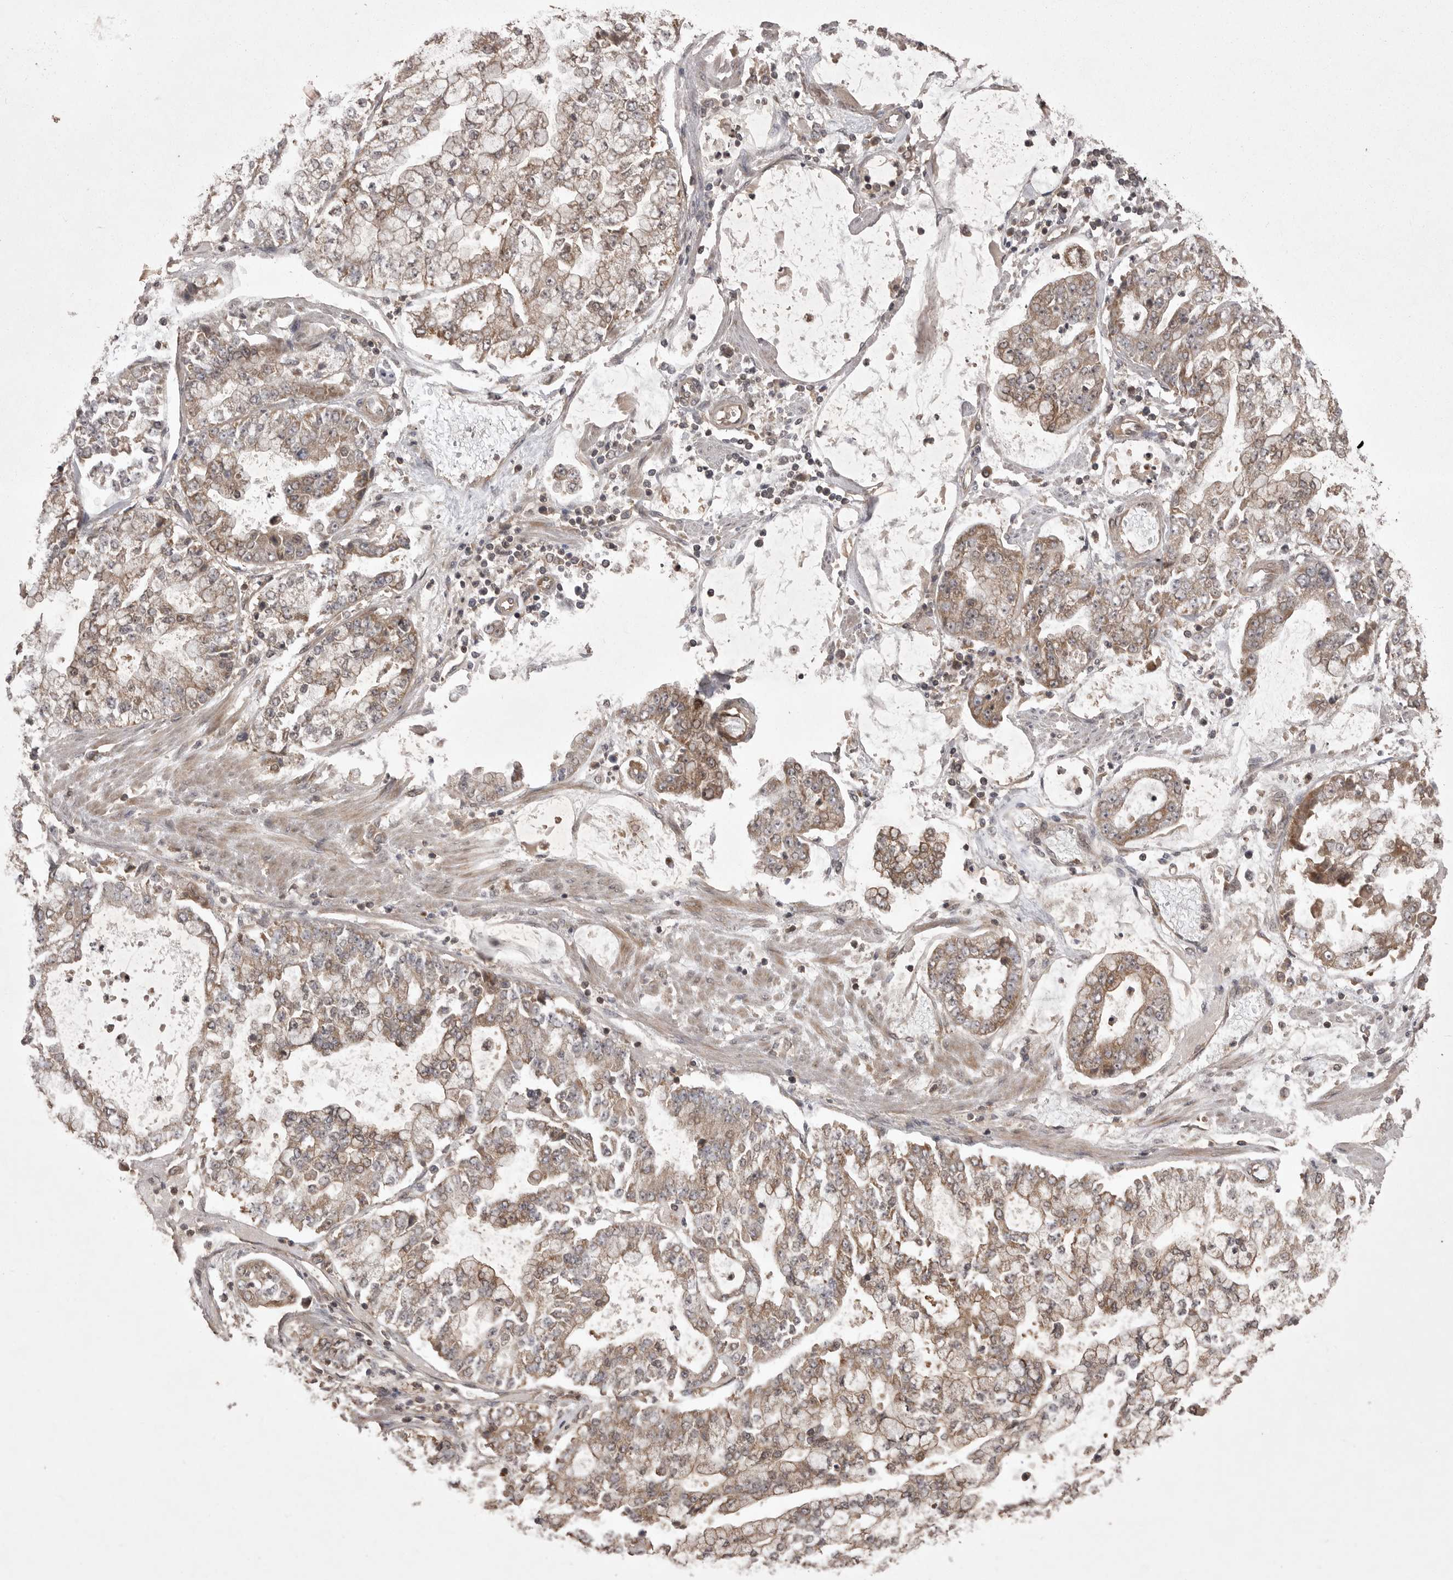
{"staining": {"intensity": "moderate", "quantity": ">75%", "location": "cytoplasmic/membranous"}, "tissue": "stomach cancer", "cell_type": "Tumor cells", "image_type": "cancer", "snomed": [{"axis": "morphology", "description": "Adenocarcinoma, NOS"}, {"axis": "topography", "description": "Stomach"}], "caption": "Tumor cells reveal moderate cytoplasmic/membranous expression in approximately >75% of cells in stomach adenocarcinoma. (Stains: DAB (3,3'-diaminobenzidine) in brown, nuclei in blue, Microscopy: brightfield microscopy at high magnification).", "gene": "STK24", "patient": {"sex": "male", "age": 76}}